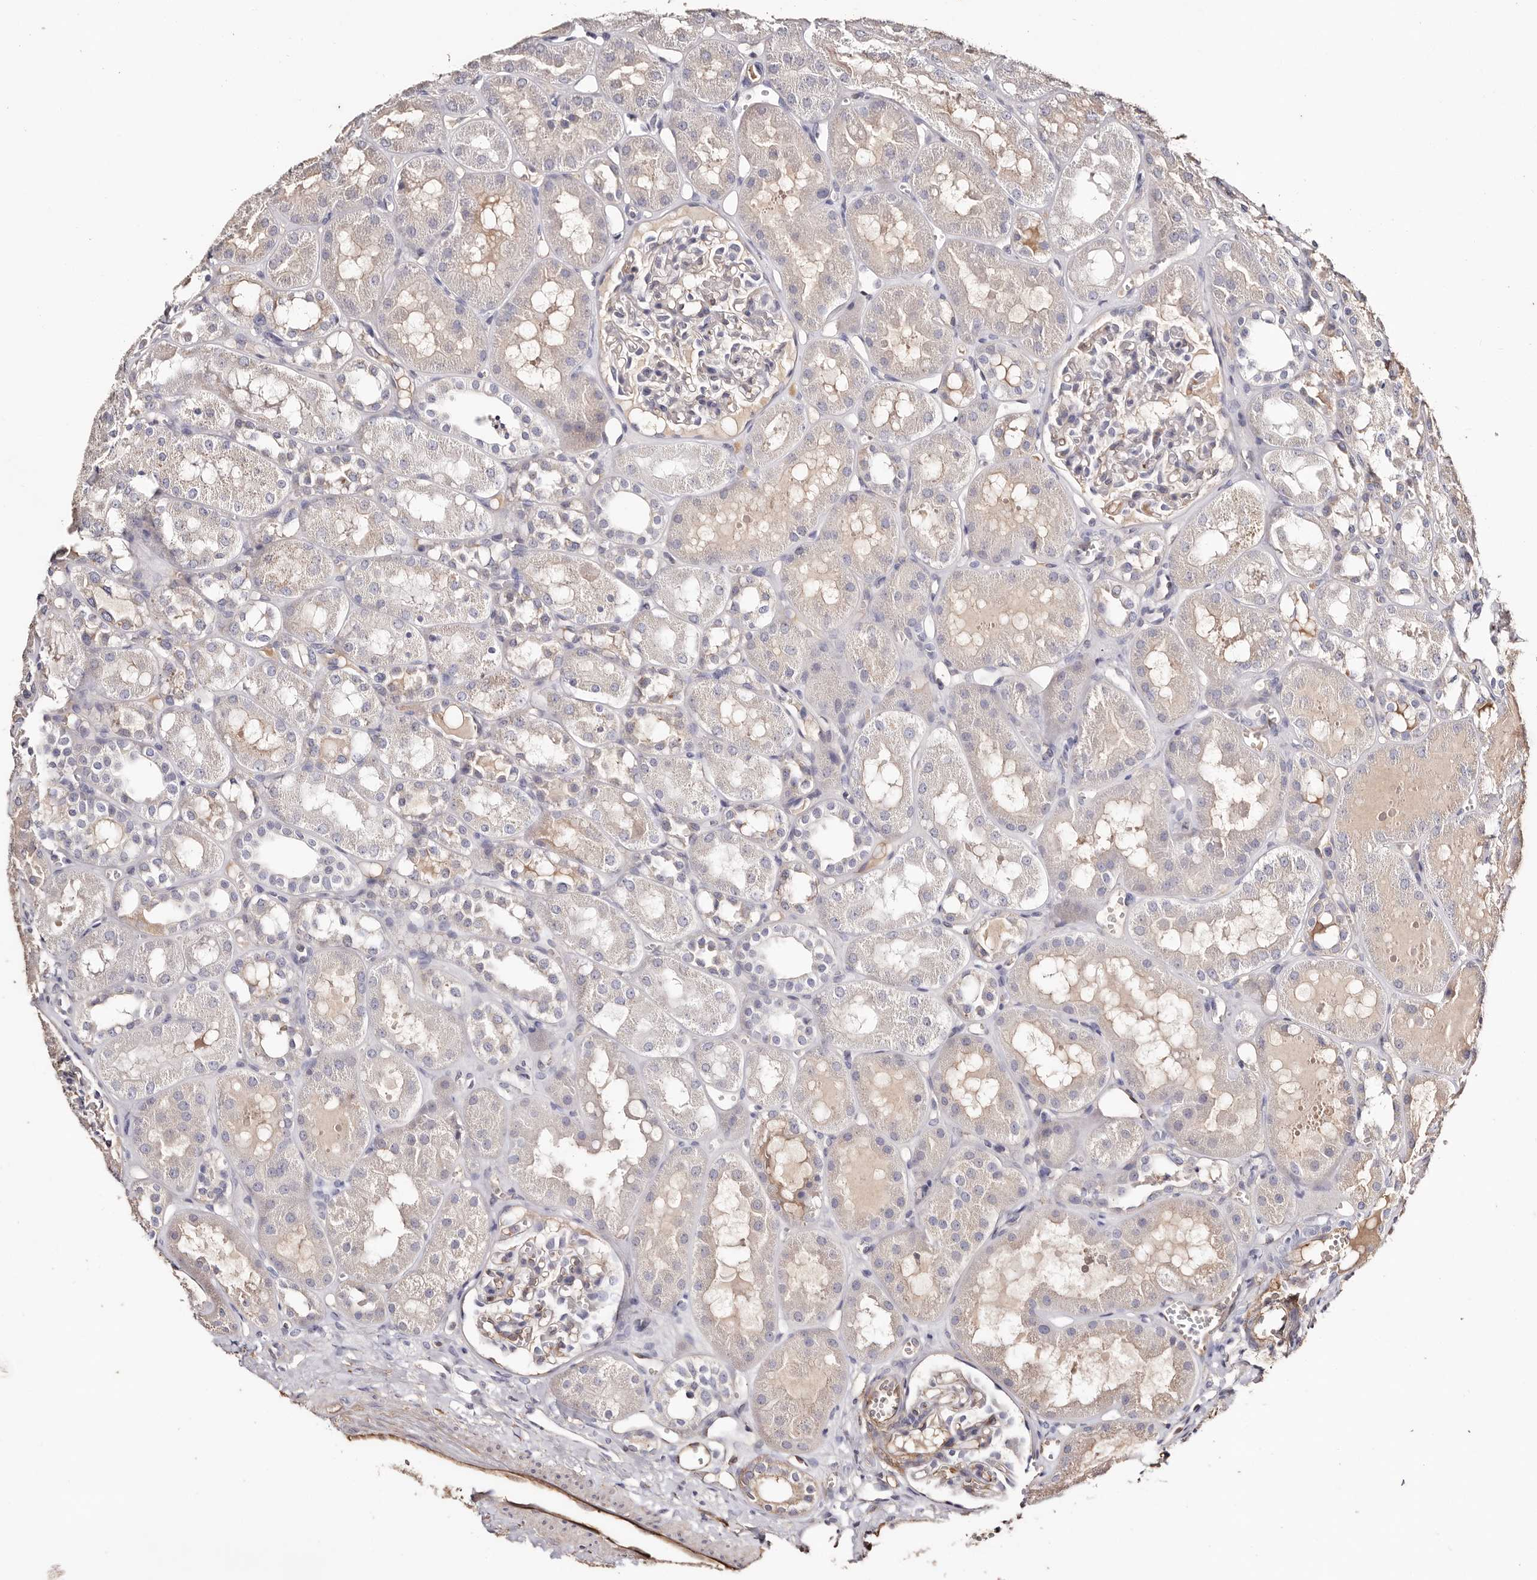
{"staining": {"intensity": "negative", "quantity": "none", "location": "none"}, "tissue": "kidney", "cell_type": "Cells in glomeruli", "image_type": "normal", "snomed": [{"axis": "morphology", "description": "Normal tissue, NOS"}, {"axis": "topography", "description": "Kidney"}], "caption": "Kidney was stained to show a protein in brown. There is no significant expression in cells in glomeruli.", "gene": "TGM2", "patient": {"sex": "male", "age": 16}}